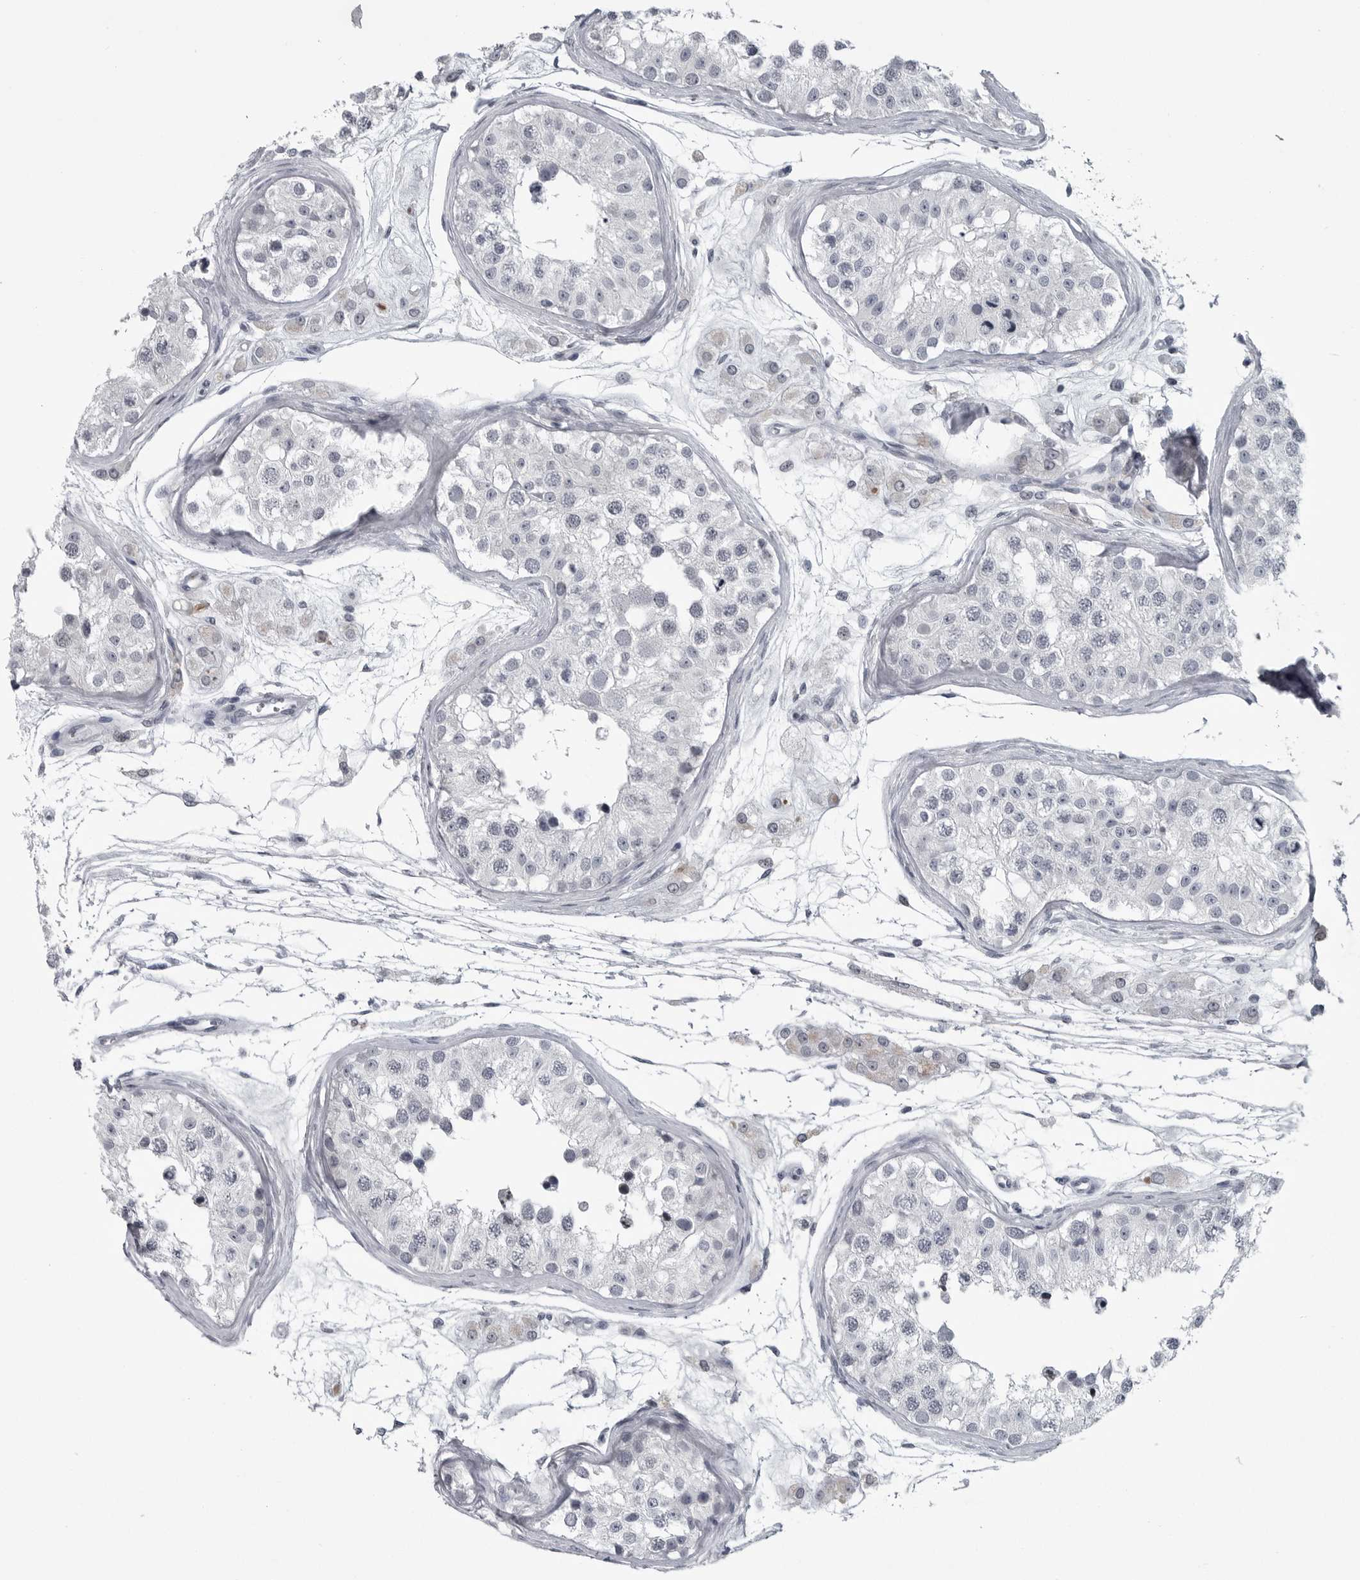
{"staining": {"intensity": "negative", "quantity": "none", "location": "none"}, "tissue": "testis", "cell_type": "Cells in seminiferous ducts", "image_type": "normal", "snomed": [{"axis": "morphology", "description": "Normal tissue, NOS"}, {"axis": "morphology", "description": "Adenocarcinoma, metastatic, NOS"}, {"axis": "topography", "description": "Testis"}], "caption": "This is an IHC image of normal human testis. There is no expression in cells in seminiferous ducts.", "gene": "LYSMD1", "patient": {"sex": "male", "age": 26}}